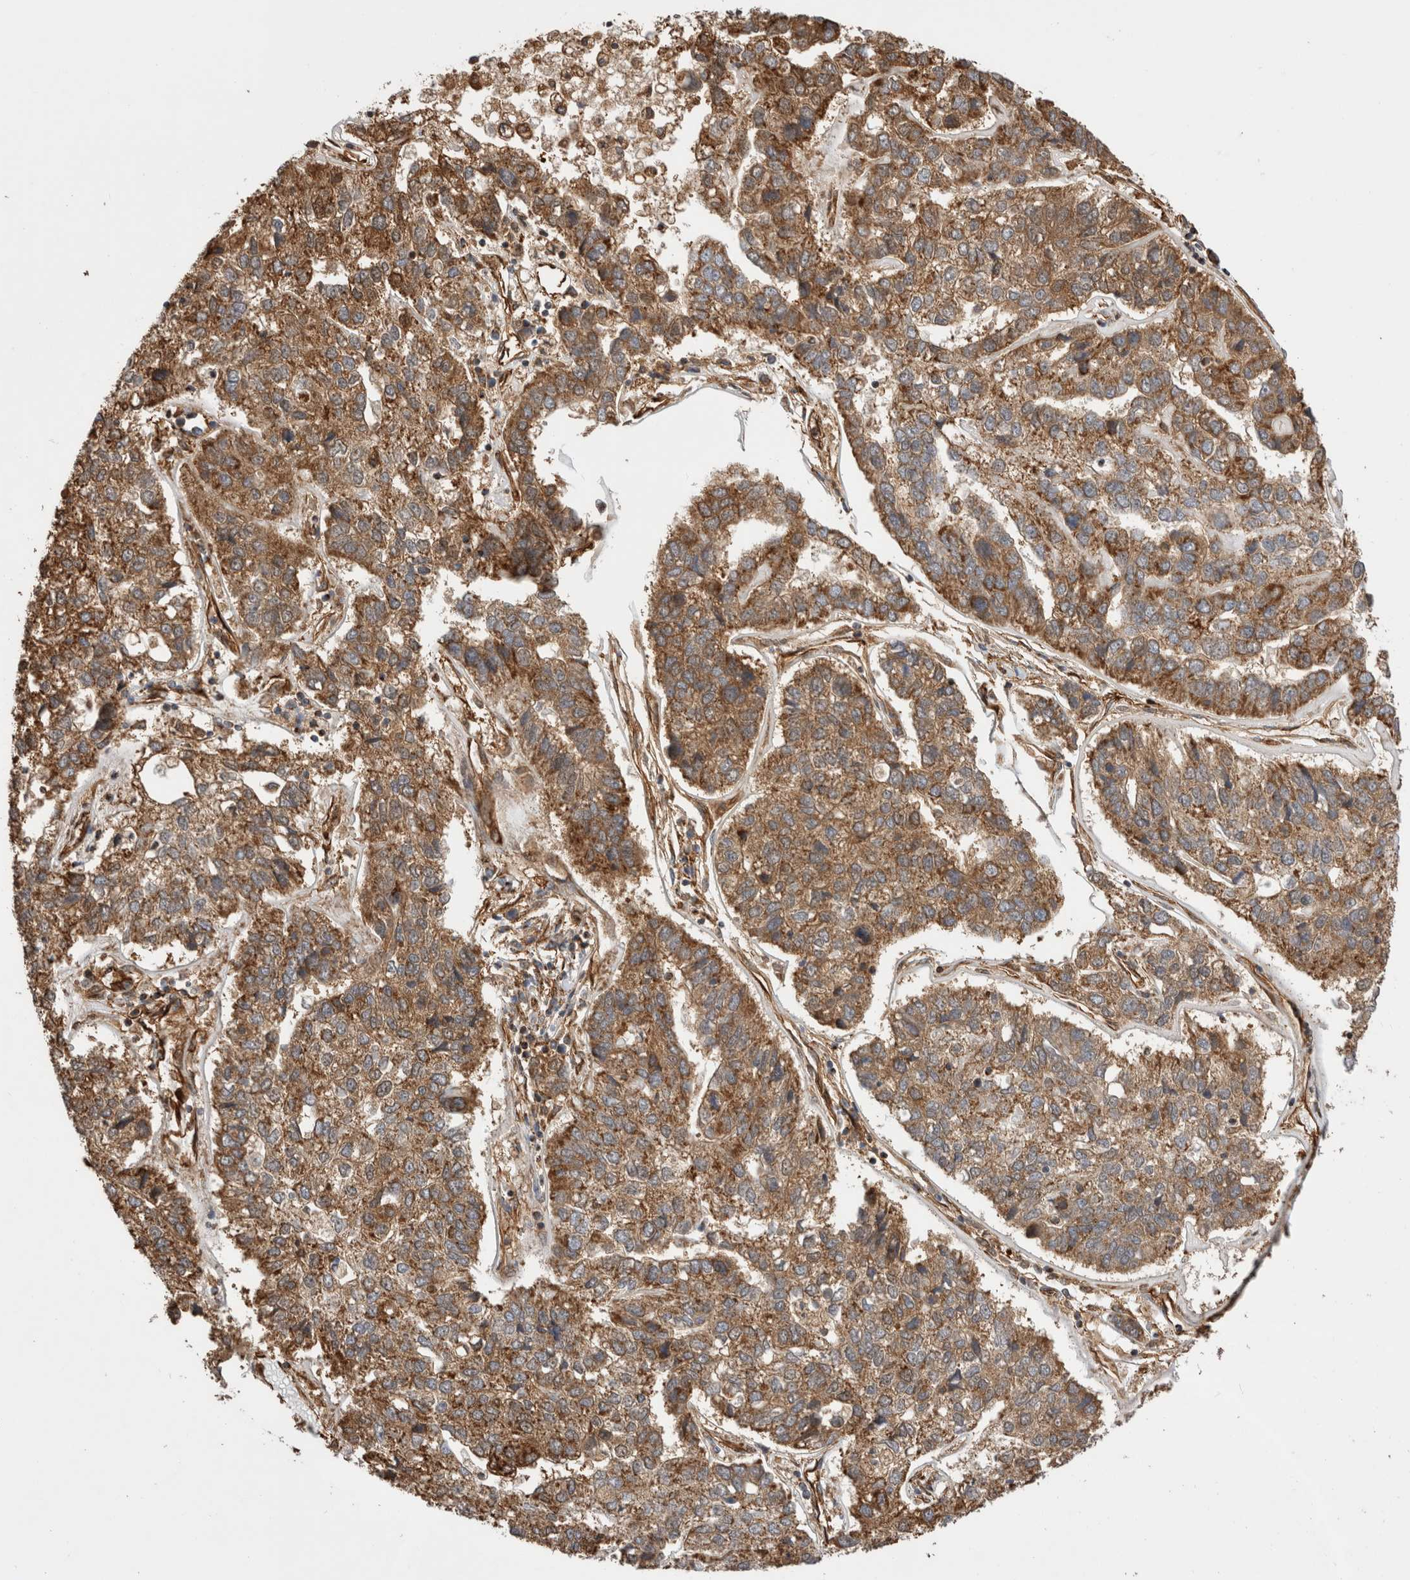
{"staining": {"intensity": "moderate", "quantity": ">75%", "location": "cytoplasmic/membranous"}, "tissue": "pancreatic cancer", "cell_type": "Tumor cells", "image_type": "cancer", "snomed": [{"axis": "morphology", "description": "Adenocarcinoma, NOS"}, {"axis": "topography", "description": "Pancreas"}], "caption": "Immunohistochemical staining of human pancreatic adenocarcinoma shows medium levels of moderate cytoplasmic/membranous positivity in about >75% of tumor cells. Using DAB (brown) and hematoxylin (blue) stains, captured at high magnification using brightfield microscopy.", "gene": "ZNF397", "patient": {"sex": "female", "age": 61}}